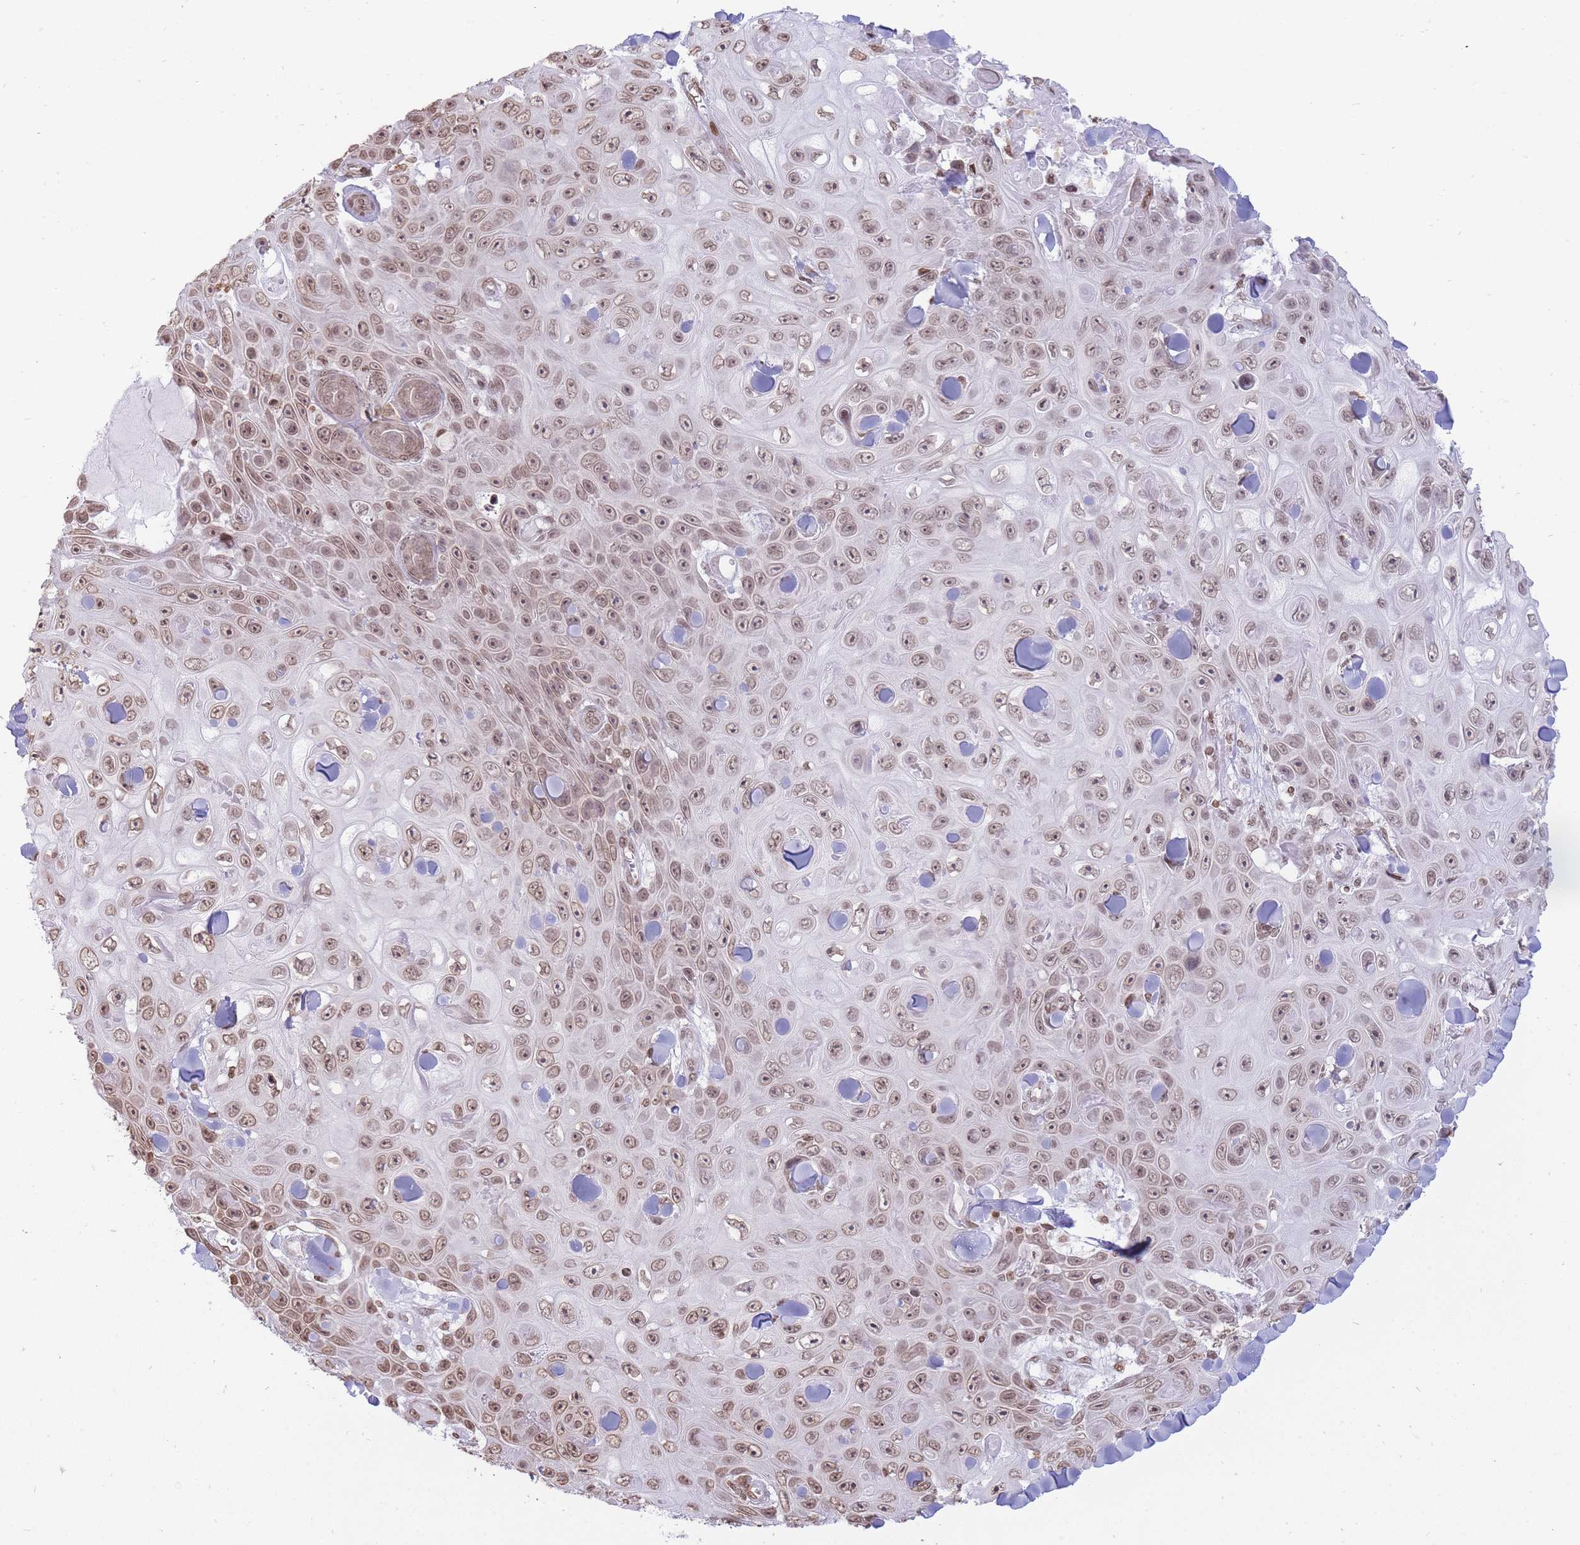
{"staining": {"intensity": "moderate", "quantity": ">75%", "location": "nuclear"}, "tissue": "skin cancer", "cell_type": "Tumor cells", "image_type": "cancer", "snomed": [{"axis": "morphology", "description": "Squamous cell carcinoma, NOS"}, {"axis": "topography", "description": "Skin"}], "caption": "This image exhibits immunohistochemistry staining of human skin cancer, with medium moderate nuclear expression in about >75% of tumor cells.", "gene": "SHISAL1", "patient": {"sex": "male", "age": 82}}